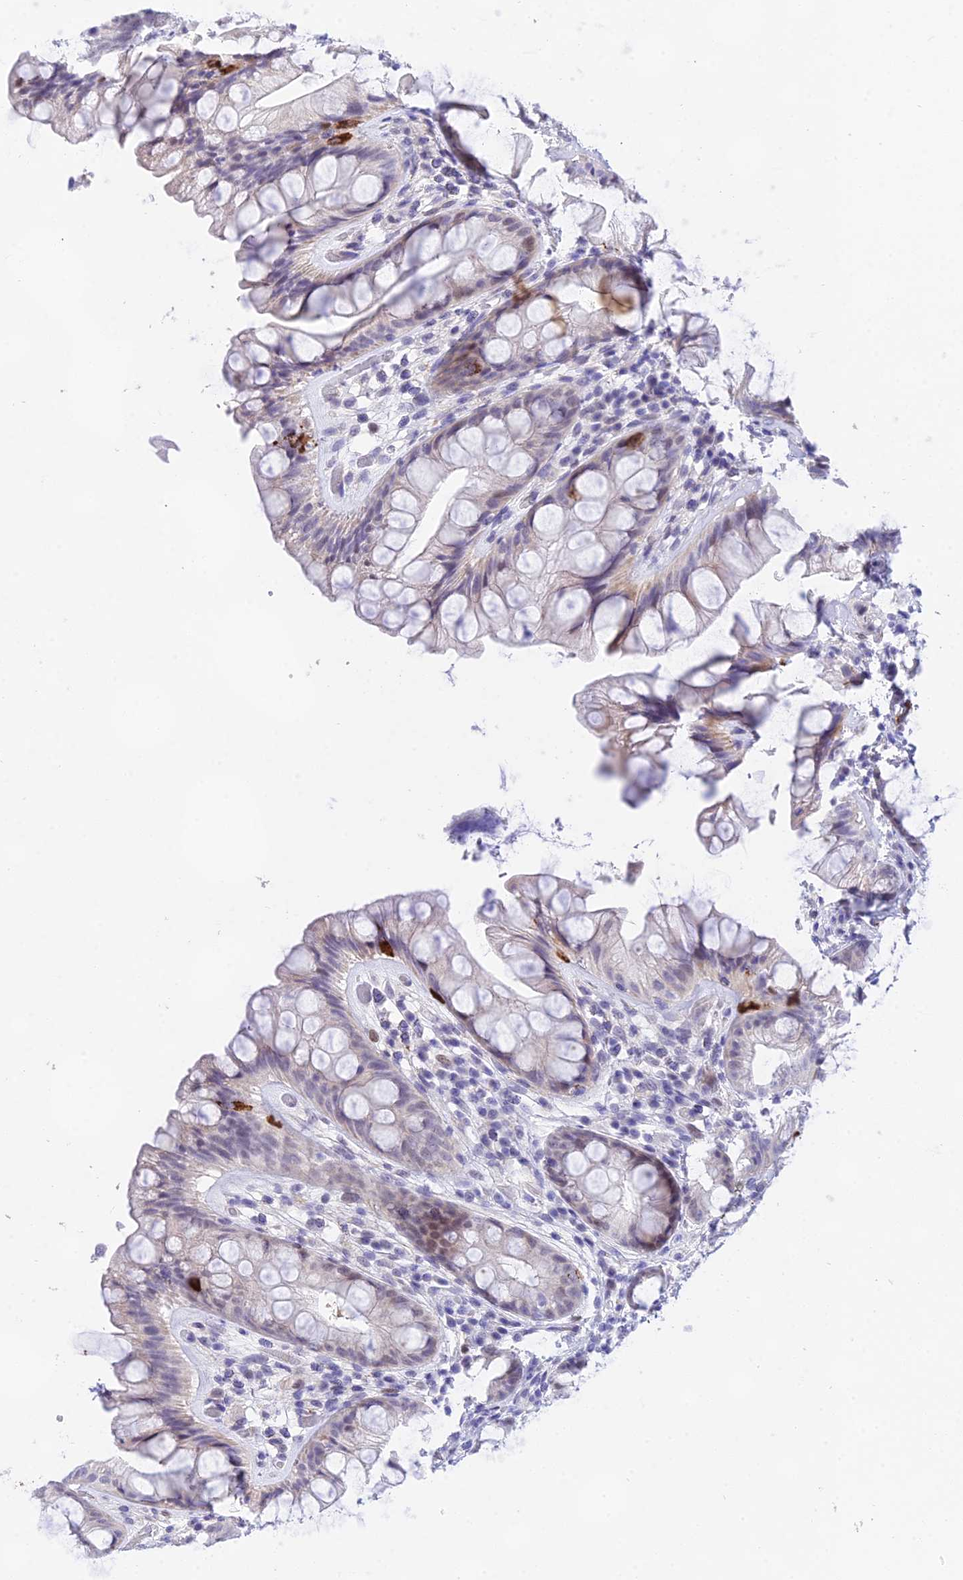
{"staining": {"intensity": "strong", "quantity": "<25%", "location": "cytoplasmic/membranous"}, "tissue": "rectum", "cell_type": "Glandular cells", "image_type": "normal", "snomed": [{"axis": "morphology", "description": "Normal tissue, NOS"}, {"axis": "topography", "description": "Rectum"}], "caption": "Approximately <25% of glandular cells in unremarkable human rectum demonstrate strong cytoplasmic/membranous protein staining as visualized by brown immunohistochemical staining.", "gene": "DEFB107A", "patient": {"sex": "male", "age": 74}}